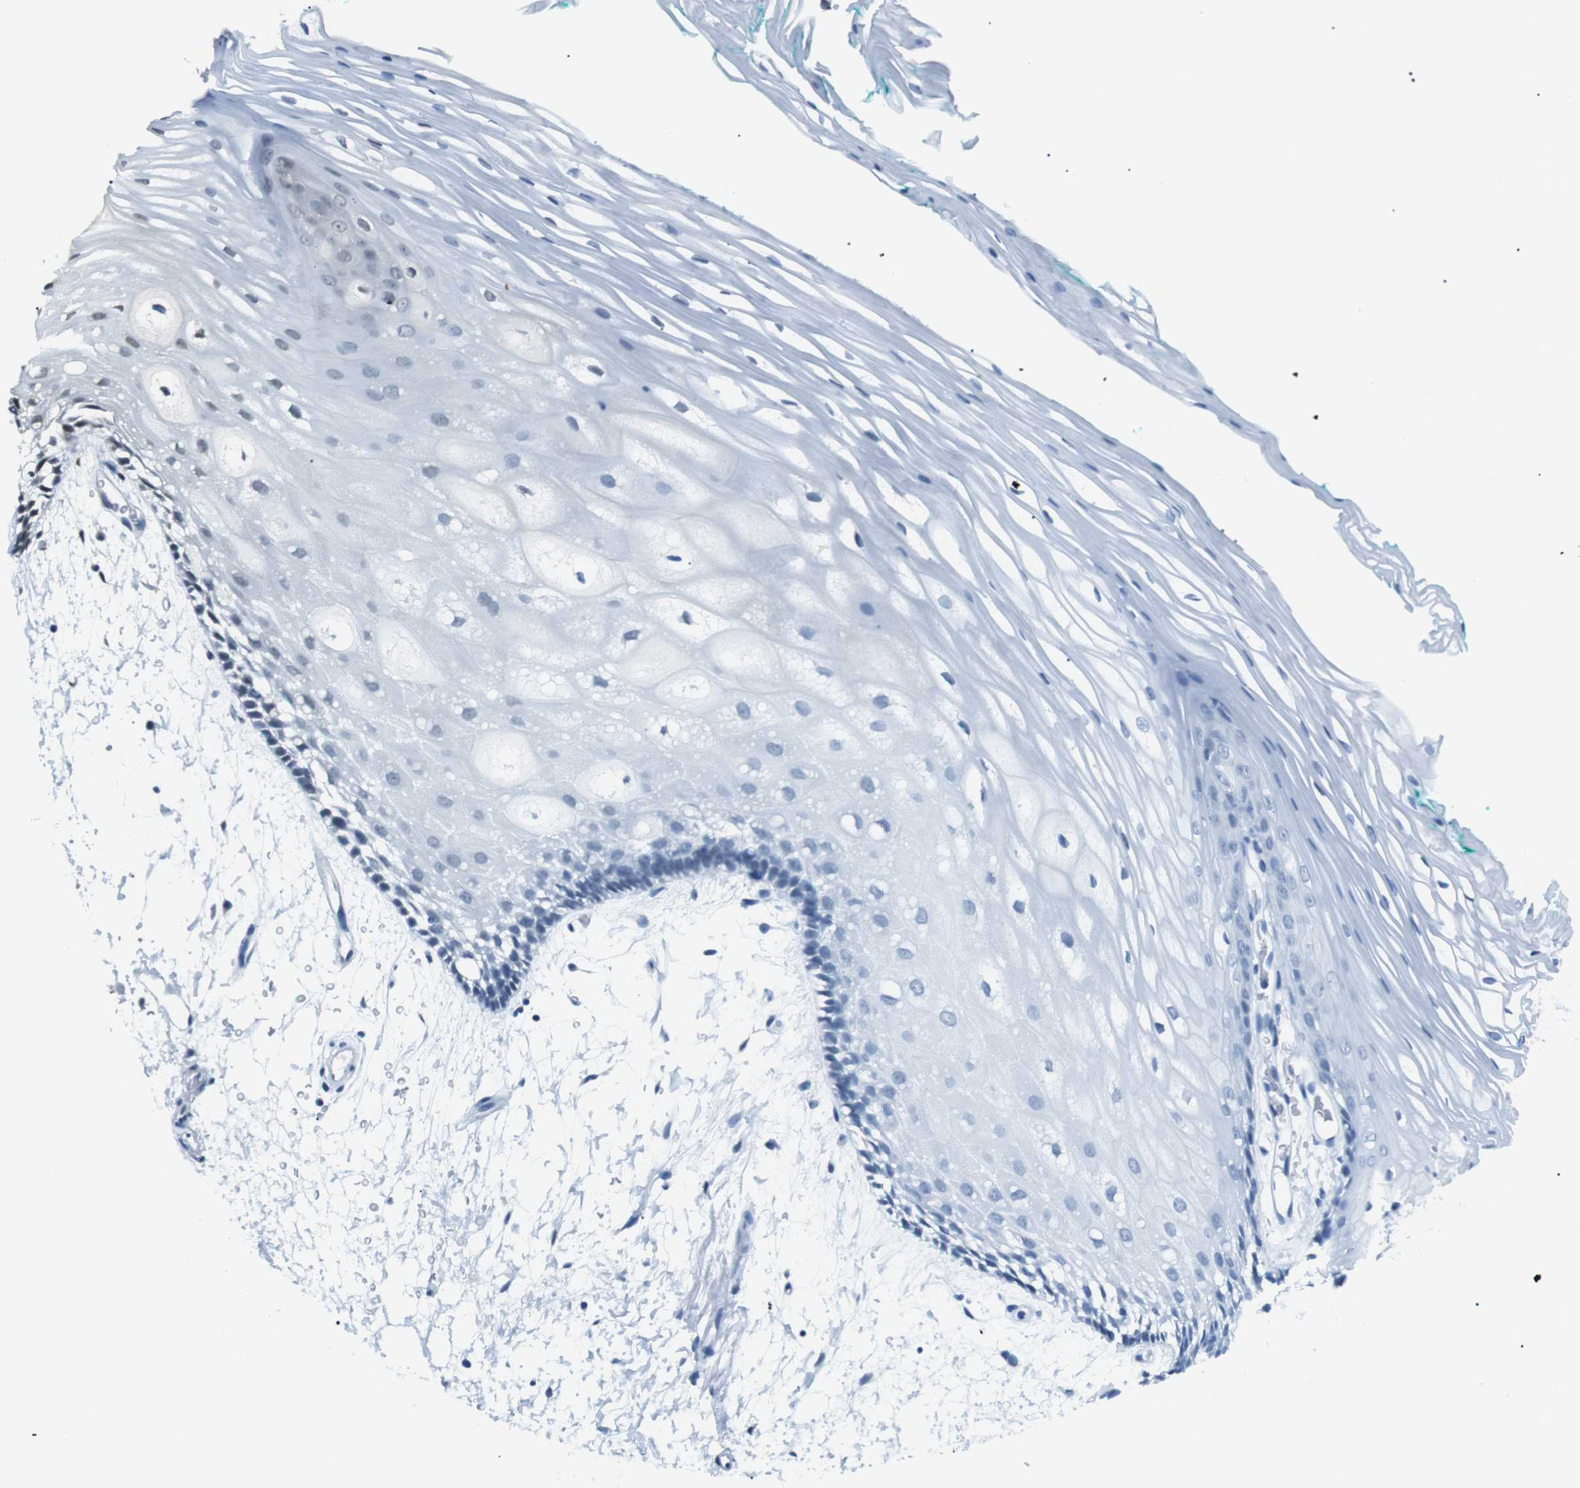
{"staining": {"intensity": "weak", "quantity": "<25%", "location": "nuclear"}, "tissue": "oral mucosa", "cell_type": "Squamous epithelial cells", "image_type": "normal", "snomed": [{"axis": "morphology", "description": "Normal tissue, NOS"}, {"axis": "topography", "description": "Skeletal muscle"}, {"axis": "topography", "description": "Oral tissue"}, {"axis": "topography", "description": "Peripheral nerve tissue"}], "caption": "This photomicrograph is of benign oral mucosa stained with immunohistochemistry (IHC) to label a protein in brown with the nuclei are counter-stained blue. There is no staining in squamous epithelial cells.", "gene": "SRPK2", "patient": {"sex": "female", "age": 84}}